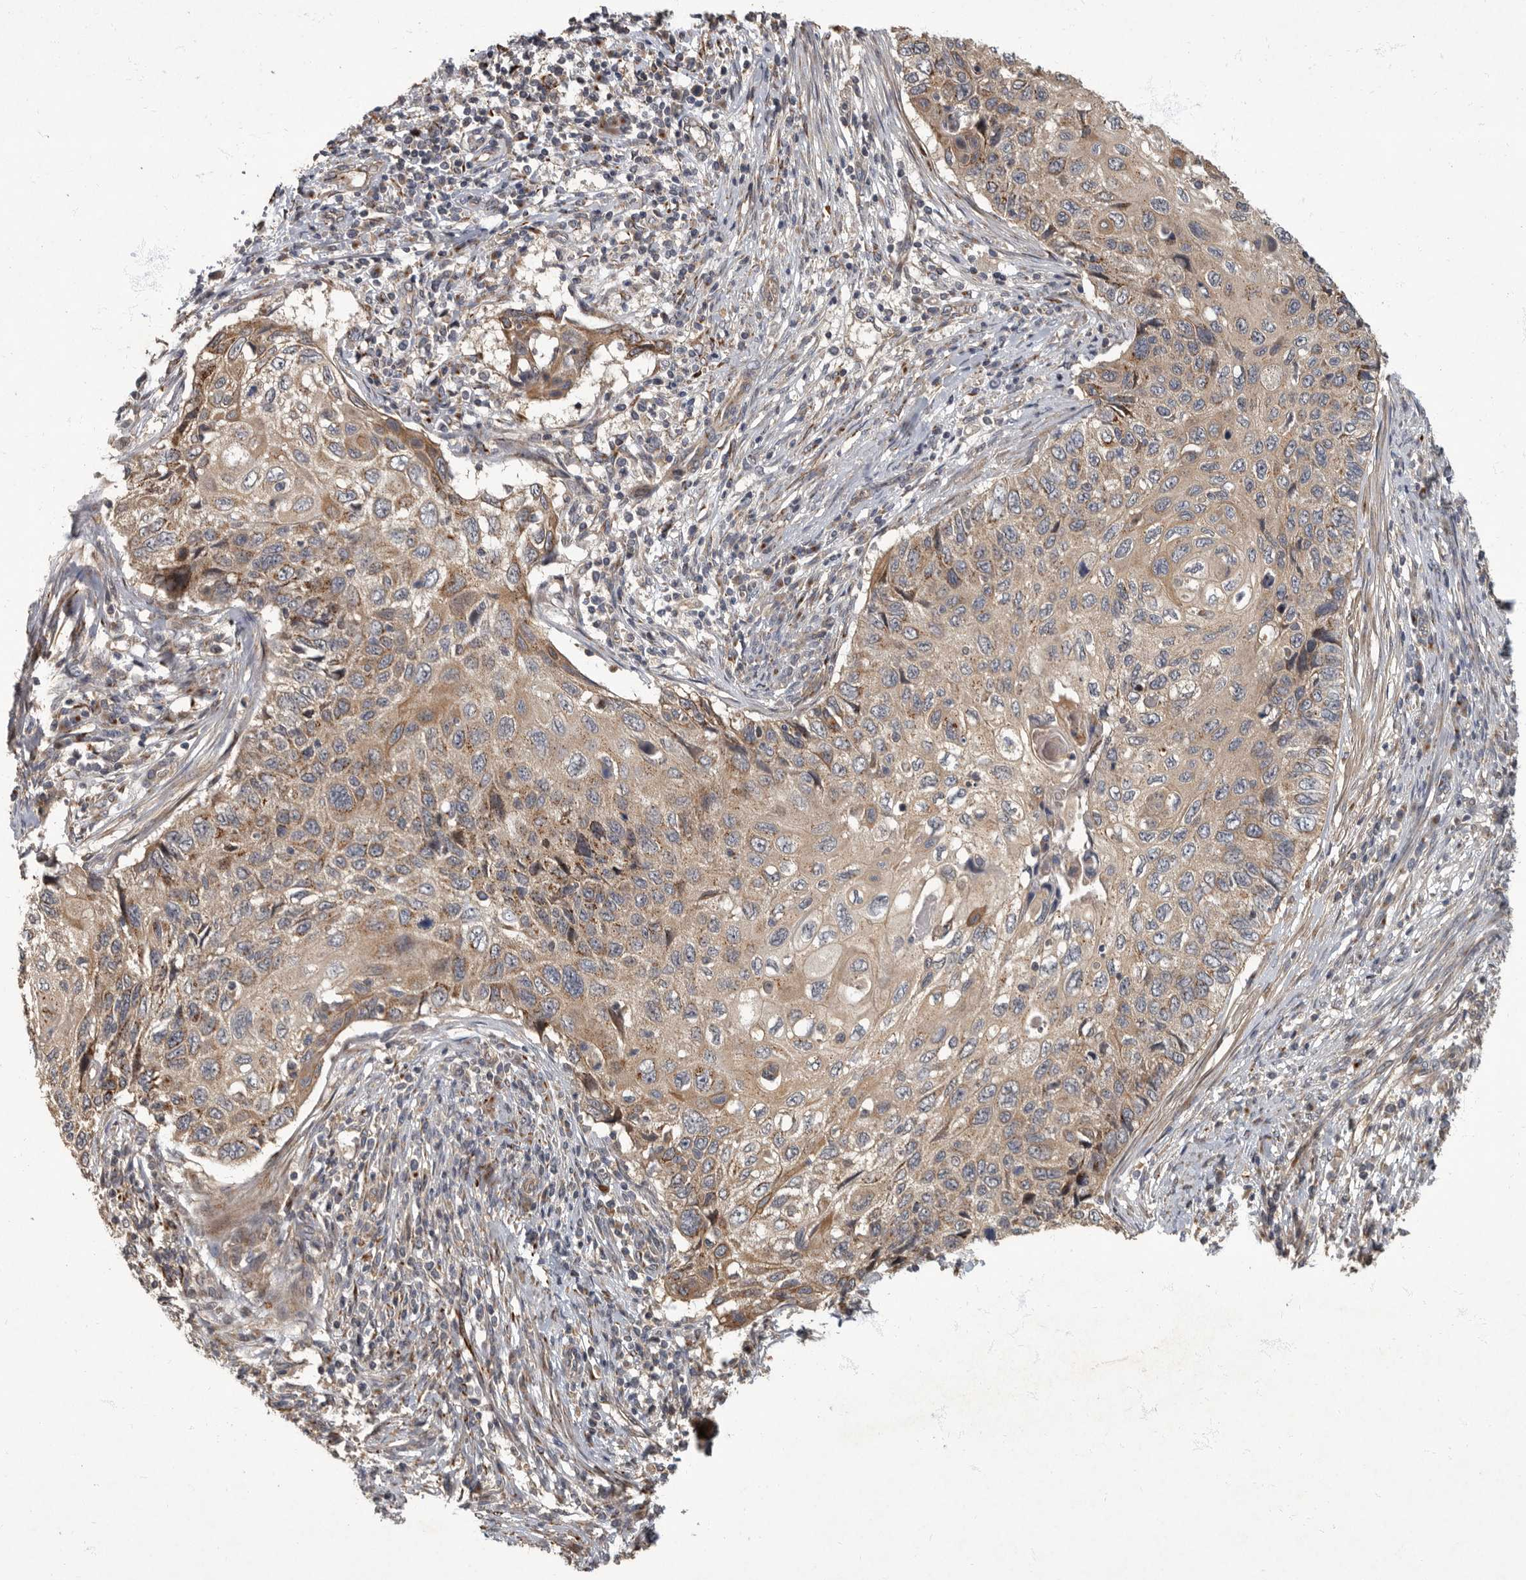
{"staining": {"intensity": "weak", "quantity": ">75%", "location": "cytoplasmic/membranous"}, "tissue": "cervical cancer", "cell_type": "Tumor cells", "image_type": "cancer", "snomed": [{"axis": "morphology", "description": "Squamous cell carcinoma, NOS"}, {"axis": "topography", "description": "Cervix"}], "caption": "Cervical squamous cell carcinoma stained for a protein (brown) shows weak cytoplasmic/membranous positive positivity in about >75% of tumor cells.", "gene": "IQCK", "patient": {"sex": "female", "age": 70}}